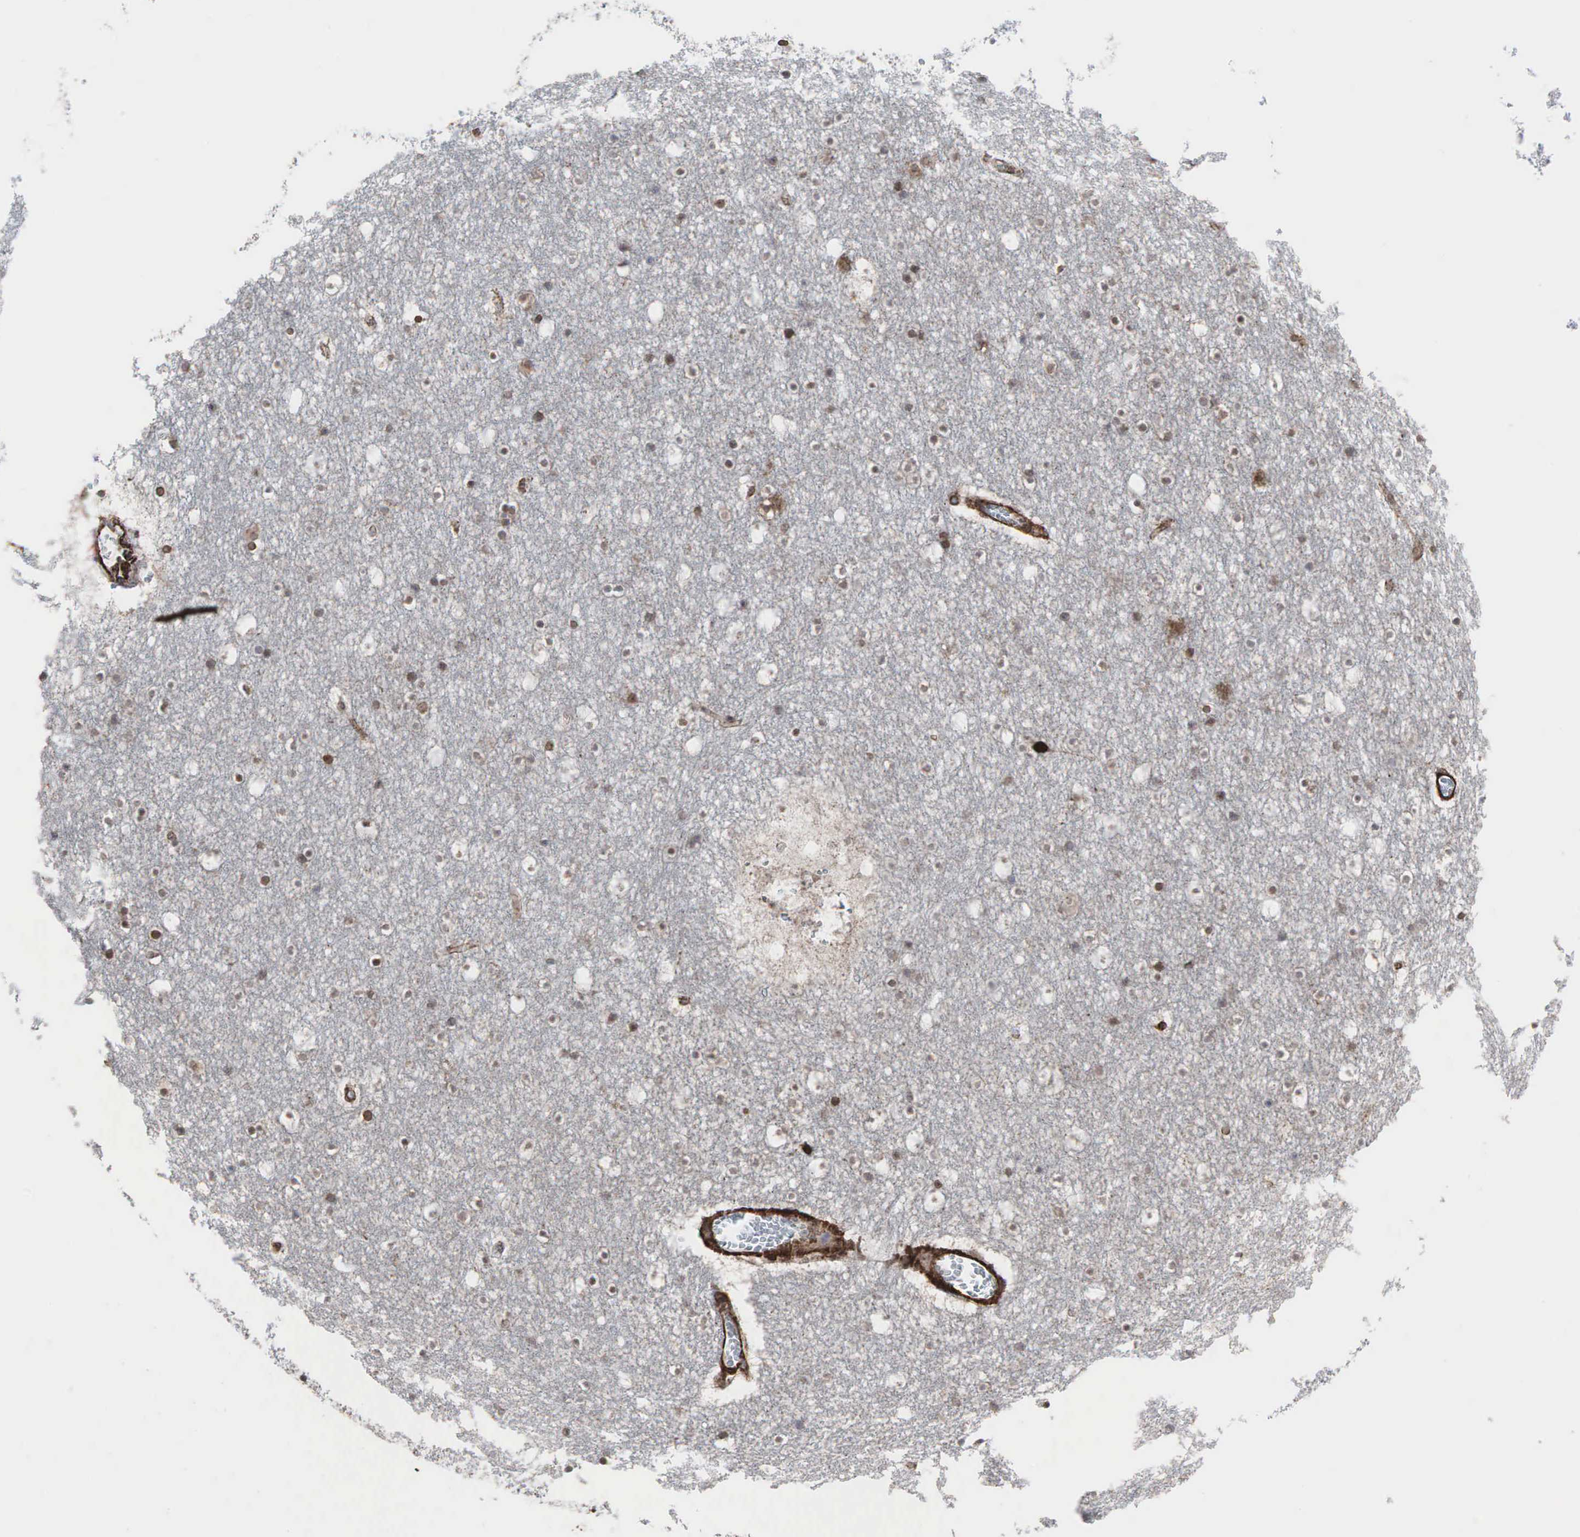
{"staining": {"intensity": "weak", "quantity": "25%-75%", "location": "cytoplasmic/membranous,nuclear"}, "tissue": "caudate", "cell_type": "Glial cells", "image_type": "normal", "snomed": [{"axis": "morphology", "description": "Normal tissue, NOS"}, {"axis": "topography", "description": "Lateral ventricle wall"}], "caption": "Protein staining of unremarkable caudate reveals weak cytoplasmic/membranous,nuclear positivity in about 25%-75% of glial cells.", "gene": "GPRASP1", "patient": {"sex": "male", "age": 45}}